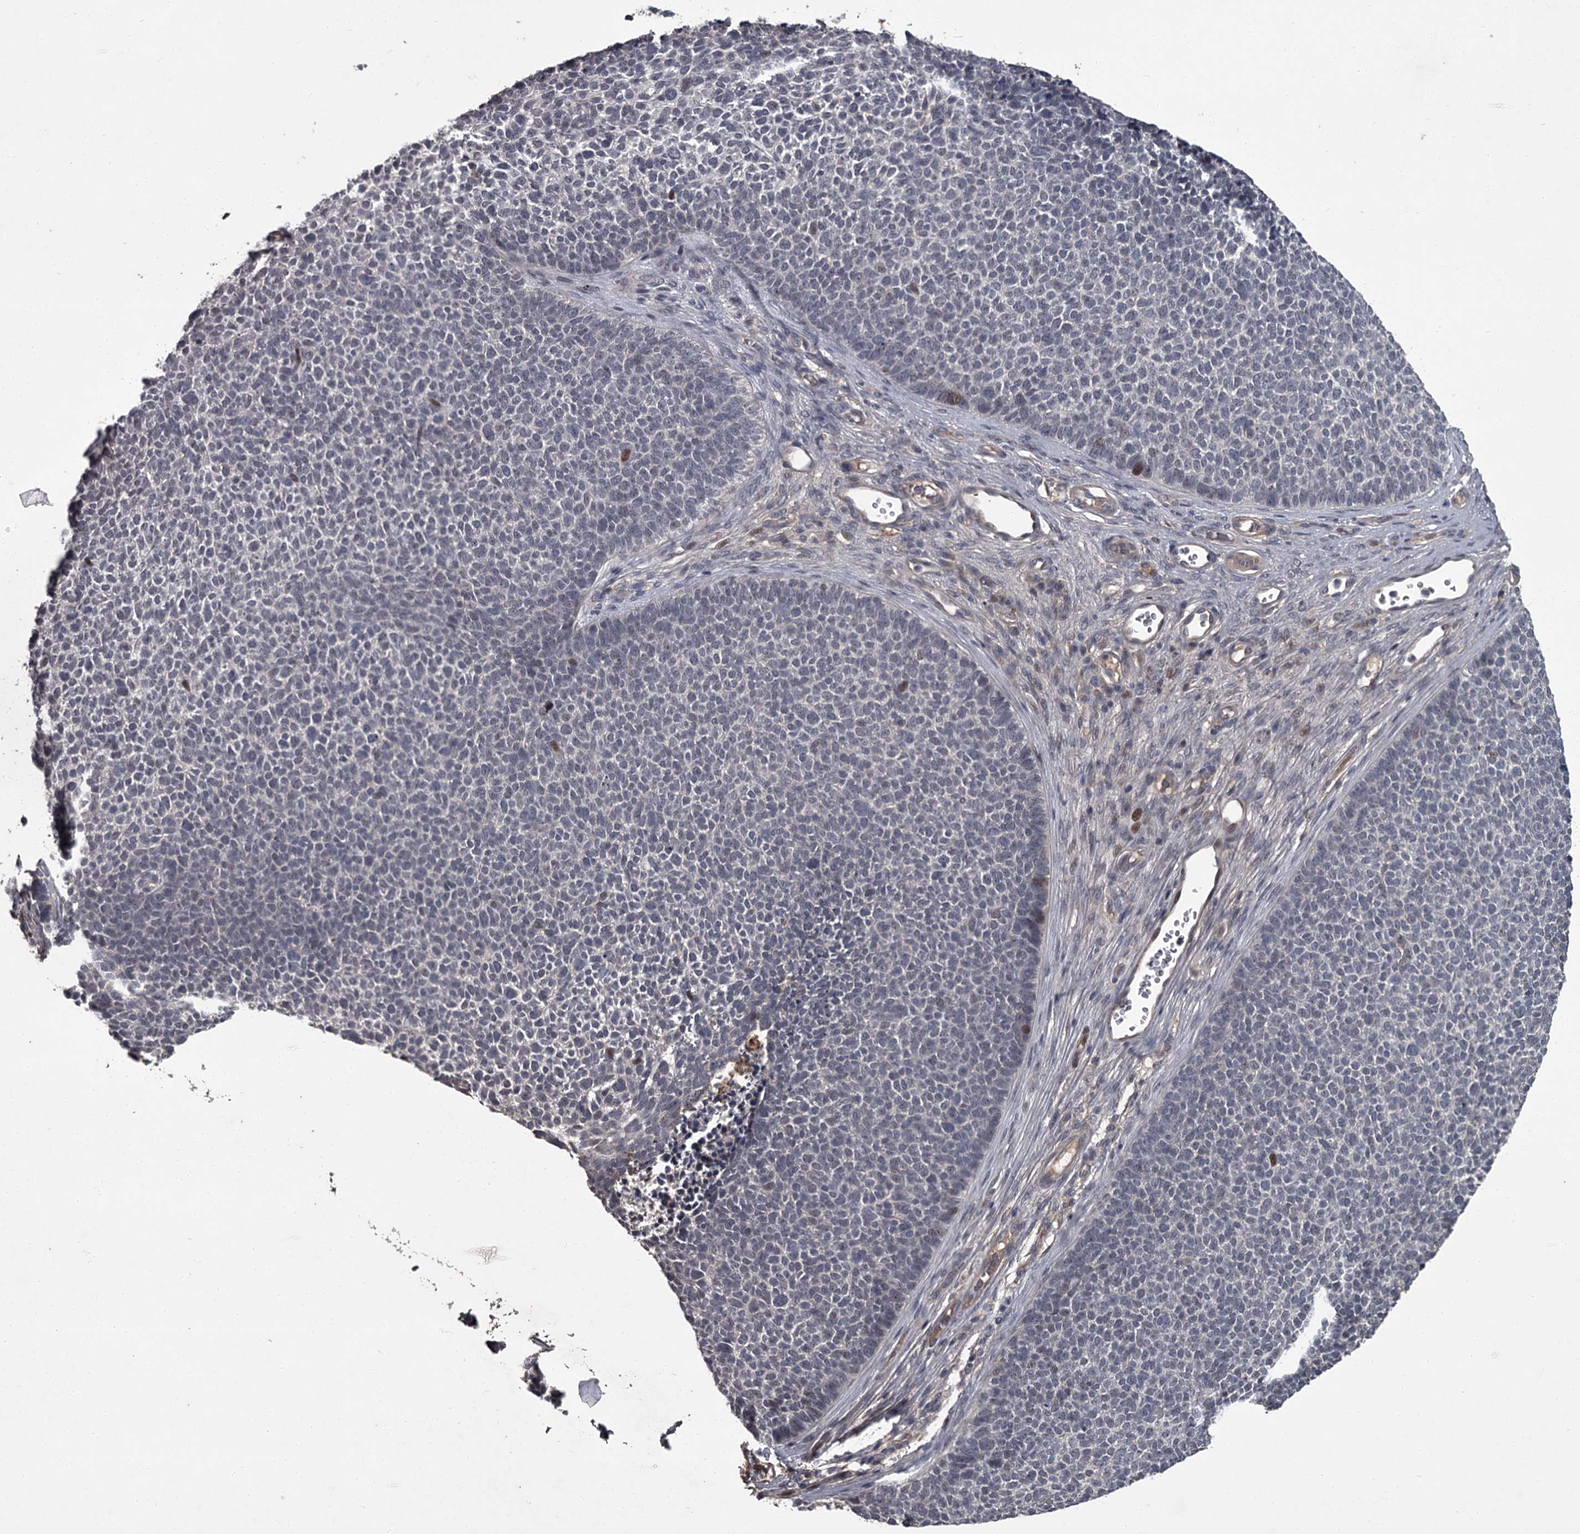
{"staining": {"intensity": "negative", "quantity": "none", "location": "none"}, "tissue": "skin cancer", "cell_type": "Tumor cells", "image_type": "cancer", "snomed": [{"axis": "morphology", "description": "Basal cell carcinoma"}, {"axis": "topography", "description": "Skin"}], "caption": "Human skin basal cell carcinoma stained for a protein using immunohistochemistry (IHC) reveals no expression in tumor cells.", "gene": "FLVCR2", "patient": {"sex": "female", "age": 84}}